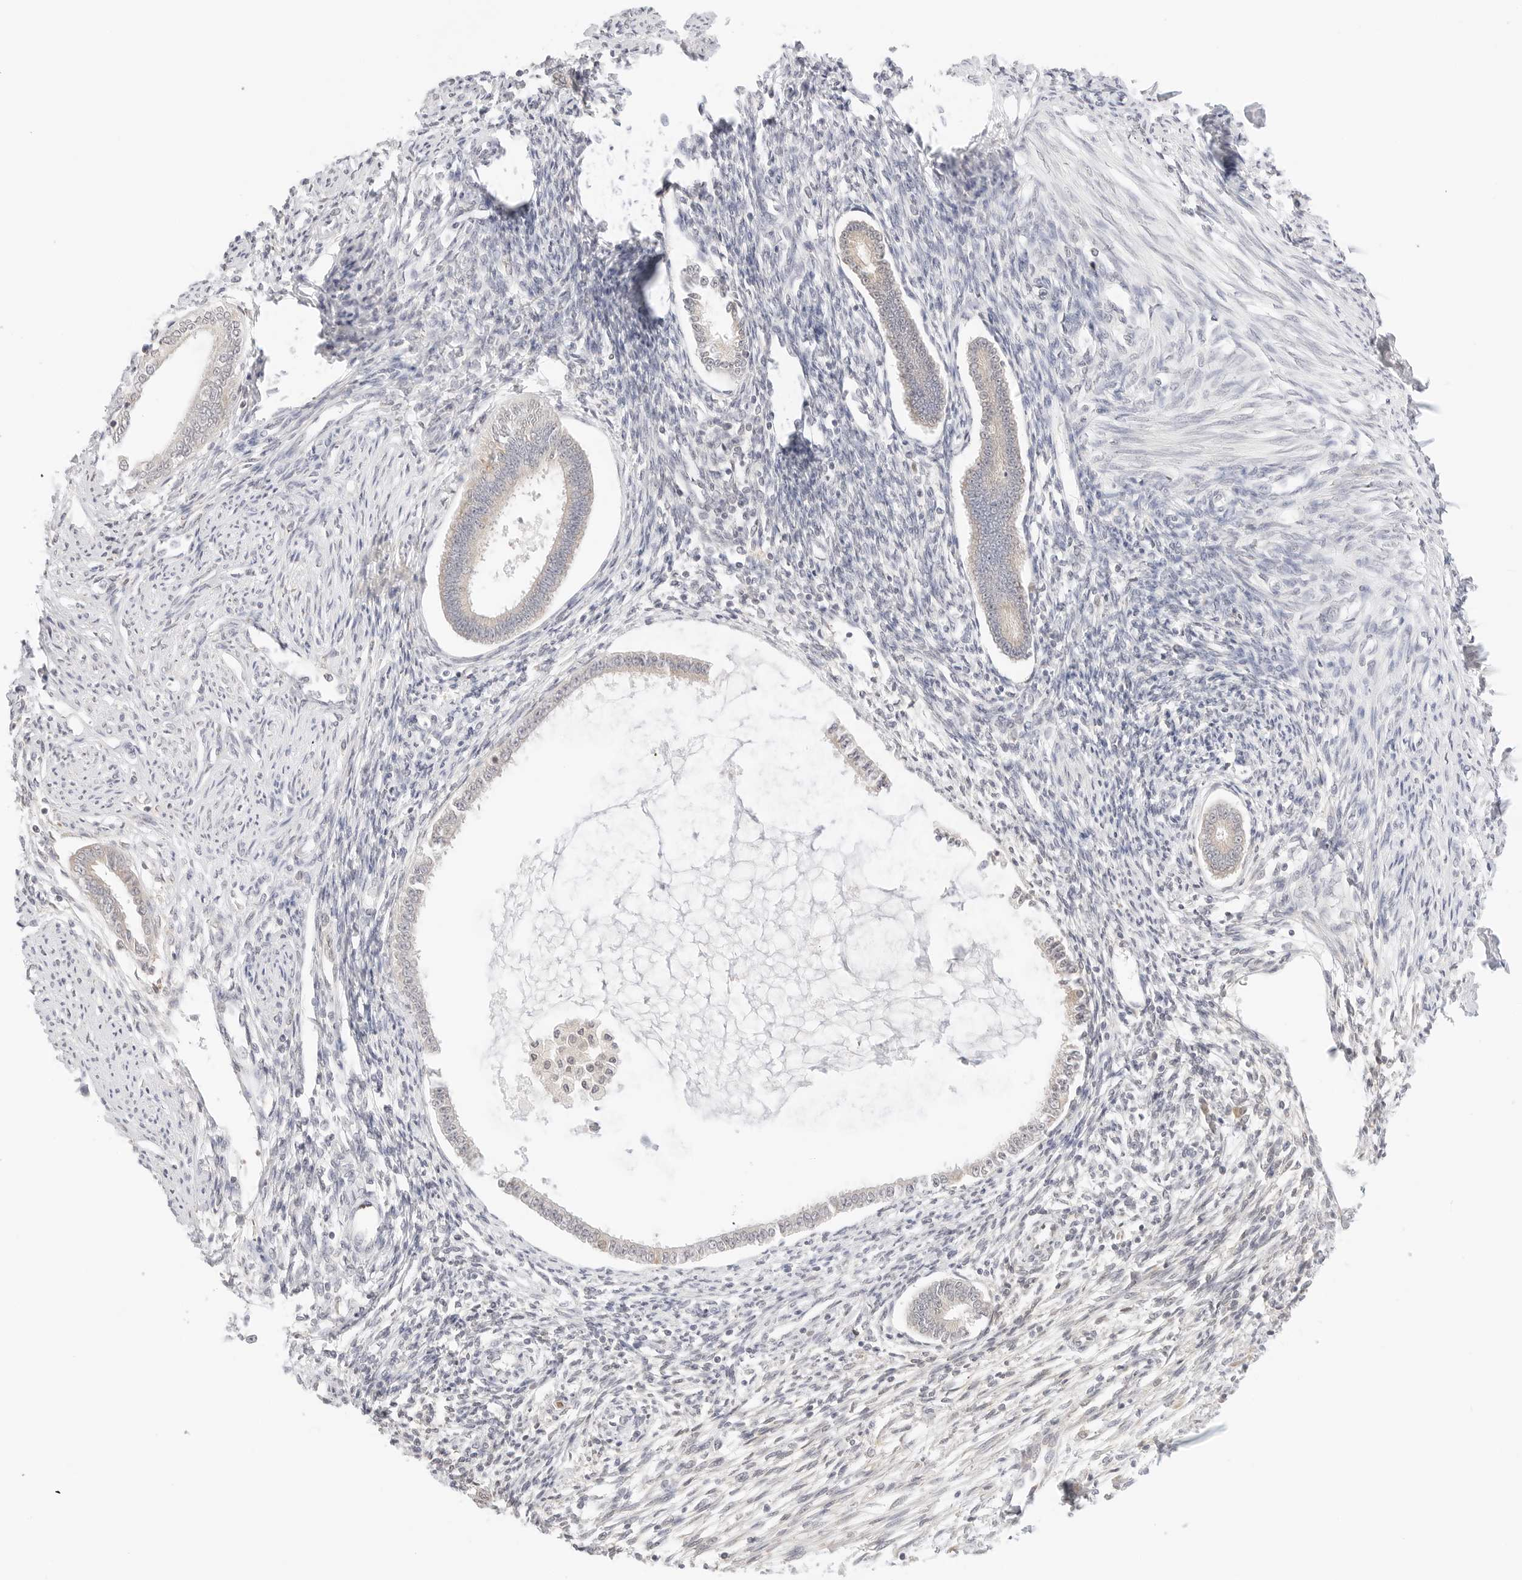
{"staining": {"intensity": "weak", "quantity": "25%-75%", "location": "cytoplasmic/membranous"}, "tissue": "endometrium", "cell_type": "Cells in endometrial stroma", "image_type": "normal", "snomed": [{"axis": "morphology", "description": "Normal tissue, NOS"}, {"axis": "topography", "description": "Endometrium"}], "caption": "Brown immunohistochemical staining in unremarkable human endometrium reveals weak cytoplasmic/membranous staining in approximately 25%-75% of cells in endometrial stroma.", "gene": "ERO1B", "patient": {"sex": "female", "age": 56}}